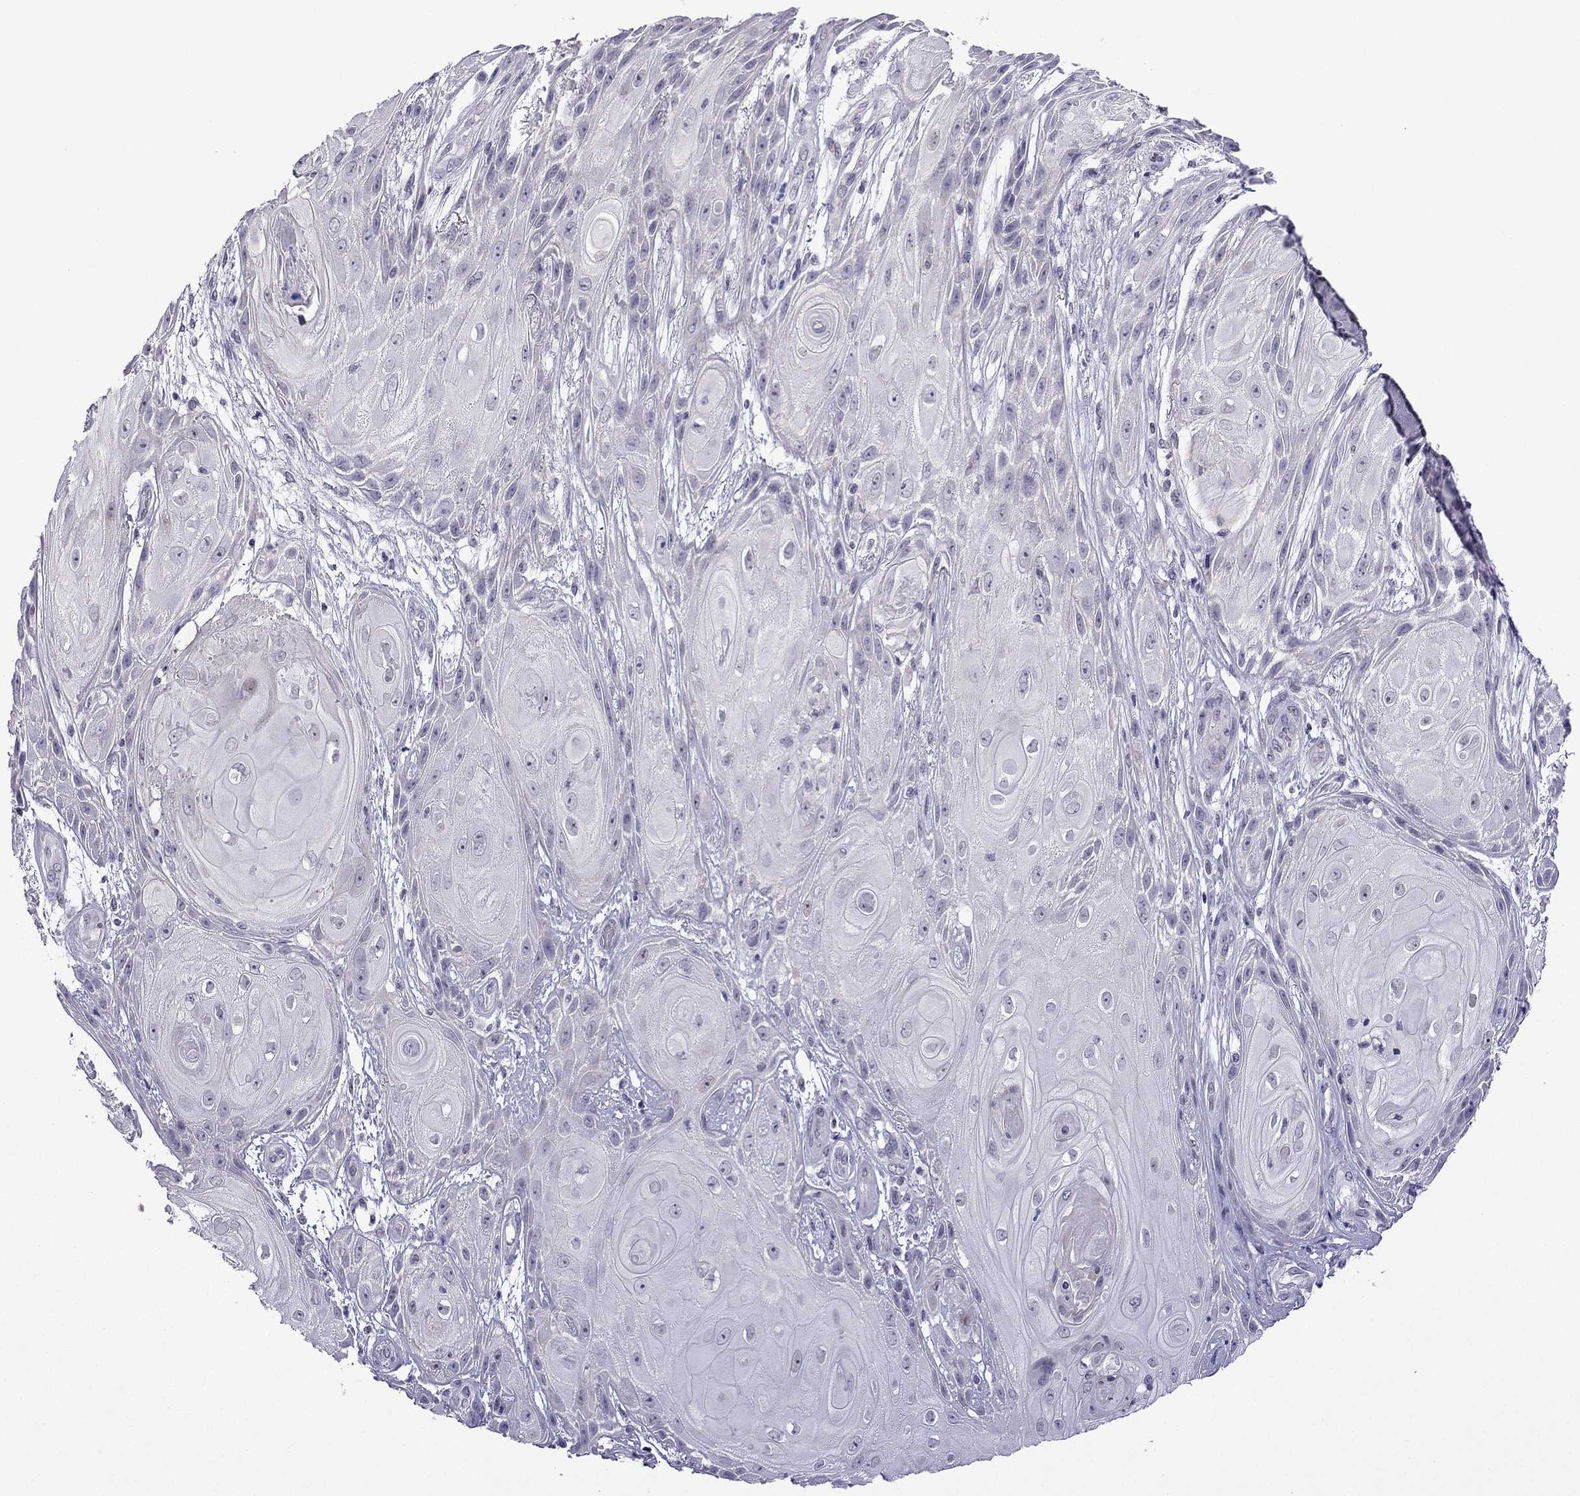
{"staining": {"intensity": "negative", "quantity": "none", "location": "none"}, "tissue": "skin cancer", "cell_type": "Tumor cells", "image_type": "cancer", "snomed": [{"axis": "morphology", "description": "Squamous cell carcinoma, NOS"}, {"axis": "topography", "description": "Skin"}], "caption": "High power microscopy photomicrograph of an immunohistochemistry histopathology image of squamous cell carcinoma (skin), revealing no significant expression in tumor cells.", "gene": "POM121L12", "patient": {"sex": "male", "age": 62}}